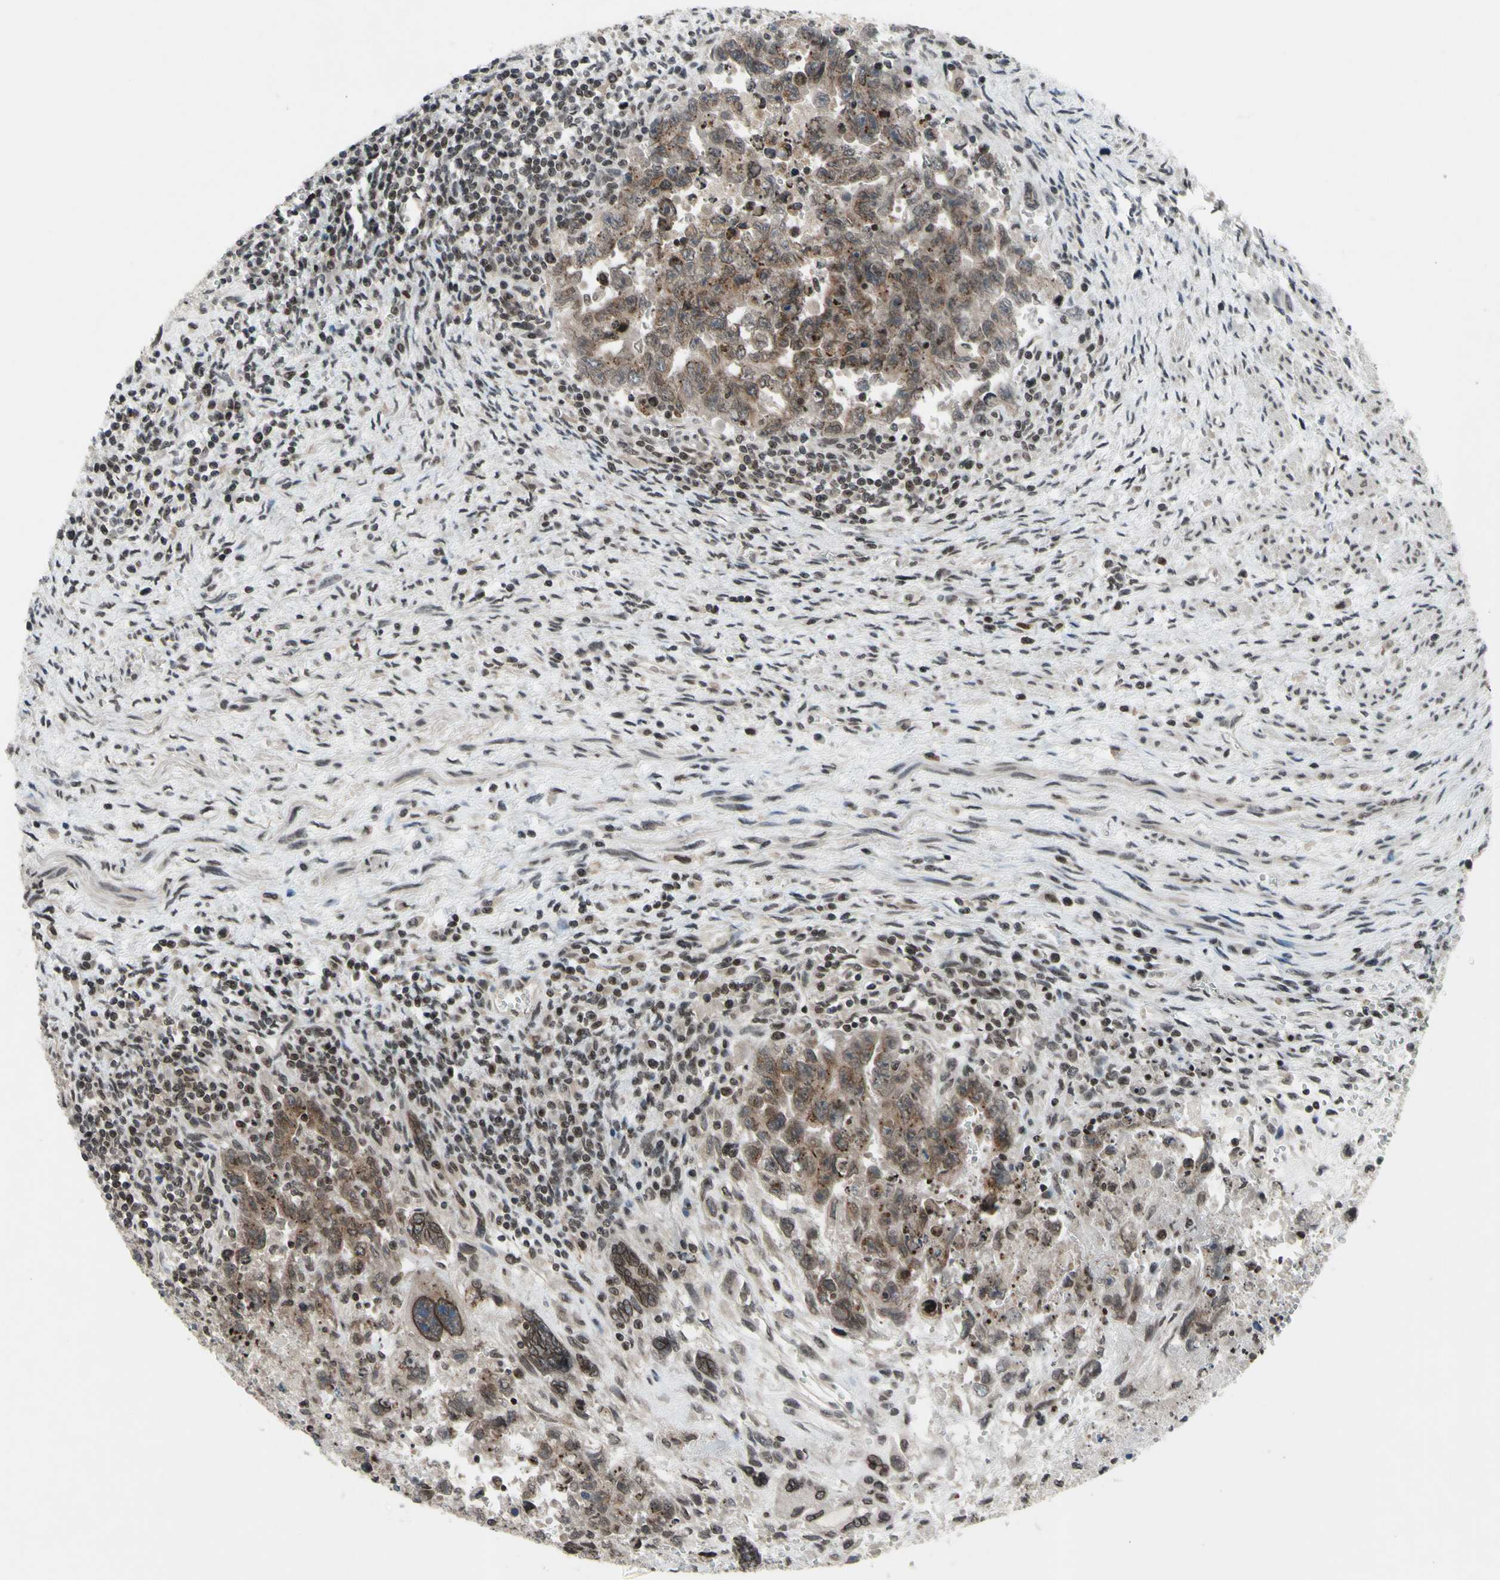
{"staining": {"intensity": "weak", "quantity": "25%-75%", "location": "nuclear"}, "tissue": "testis cancer", "cell_type": "Tumor cells", "image_type": "cancer", "snomed": [{"axis": "morphology", "description": "Carcinoma, Embryonal, NOS"}, {"axis": "topography", "description": "Testis"}], "caption": "Protein staining reveals weak nuclear expression in about 25%-75% of tumor cells in testis cancer.", "gene": "XPO1", "patient": {"sex": "male", "age": 28}}